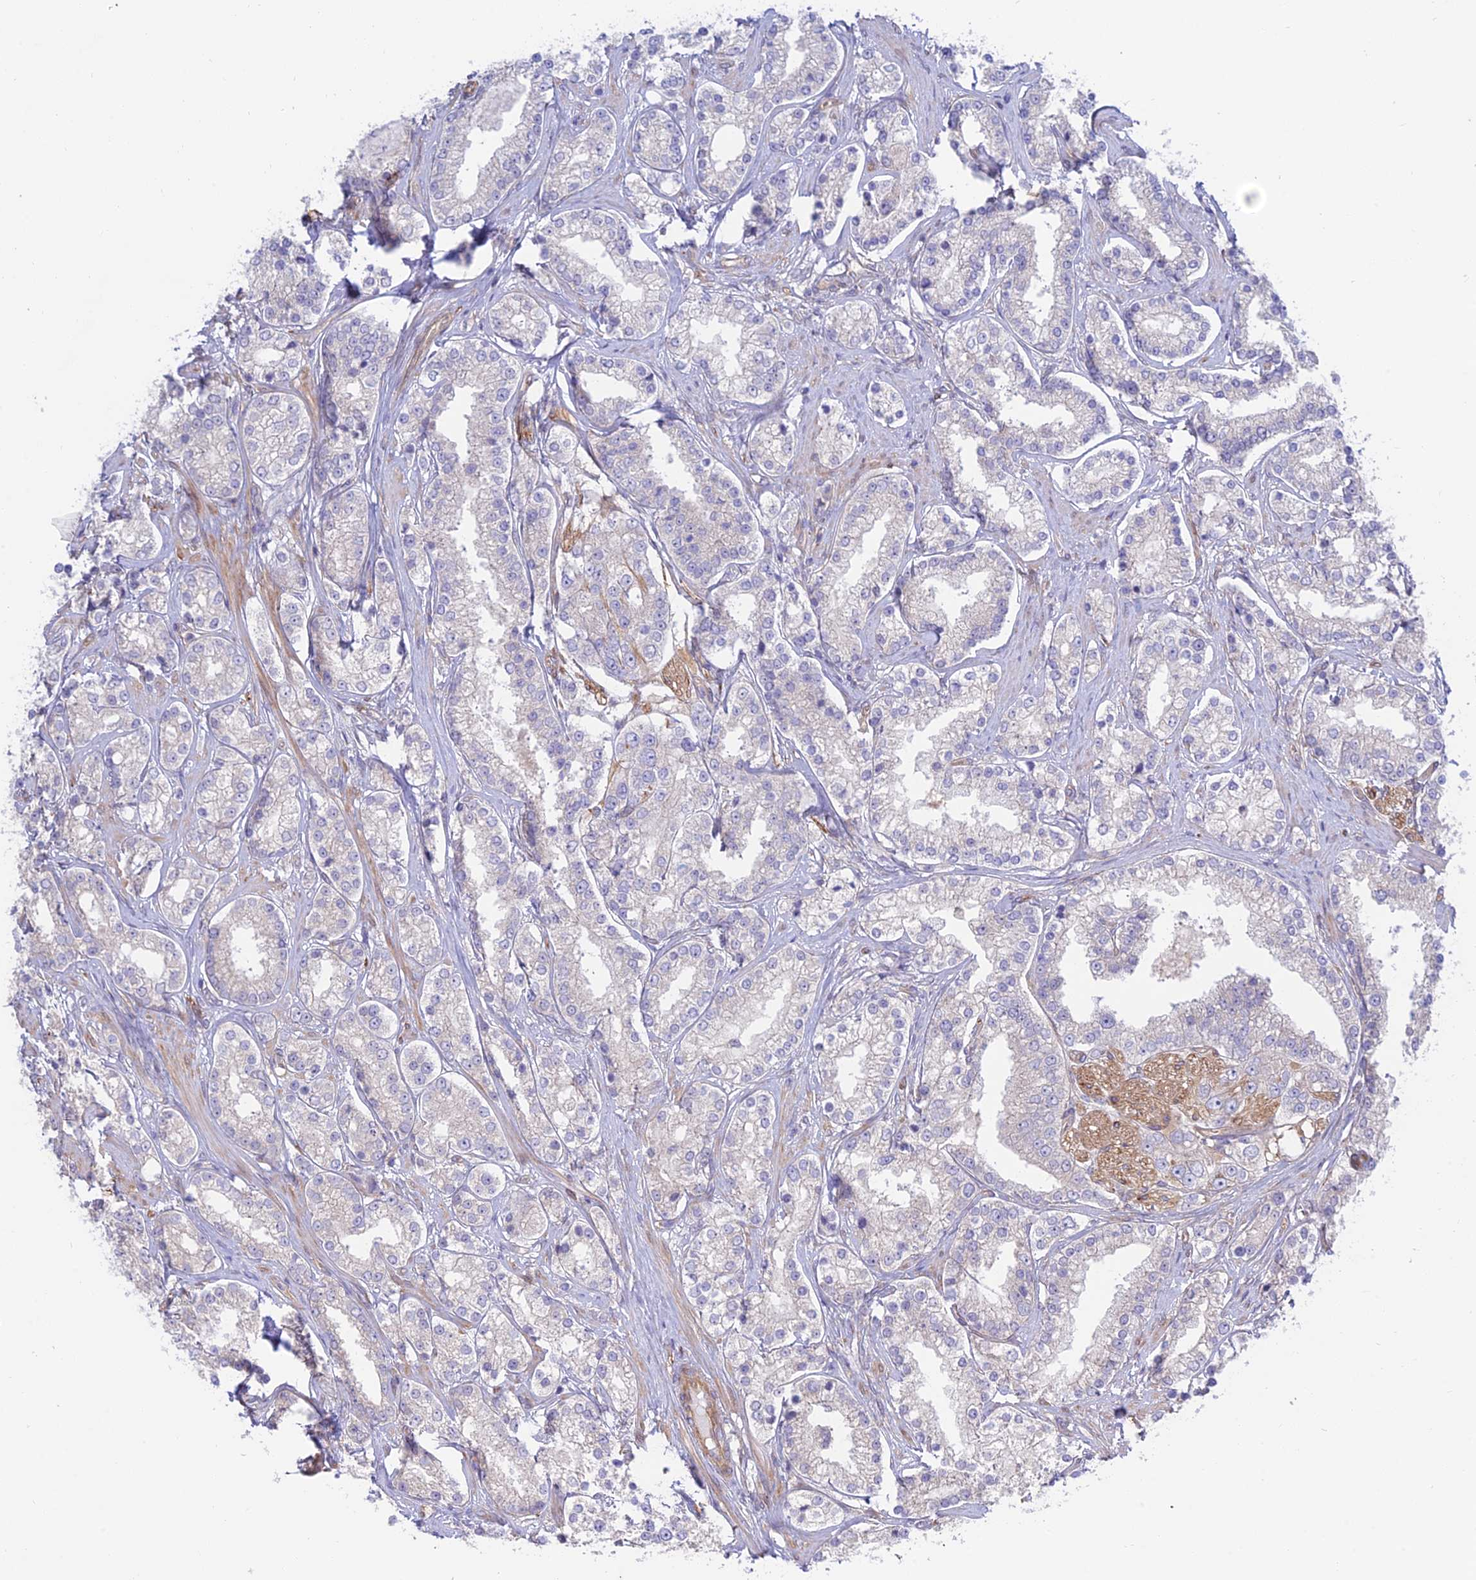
{"staining": {"intensity": "negative", "quantity": "none", "location": "none"}, "tissue": "prostate cancer", "cell_type": "Tumor cells", "image_type": "cancer", "snomed": [{"axis": "morphology", "description": "Normal tissue, NOS"}, {"axis": "morphology", "description": "Adenocarcinoma, High grade"}, {"axis": "topography", "description": "Prostate"}], "caption": "Photomicrograph shows no significant protein staining in tumor cells of prostate cancer.", "gene": "KCNAB1", "patient": {"sex": "male", "age": 83}}